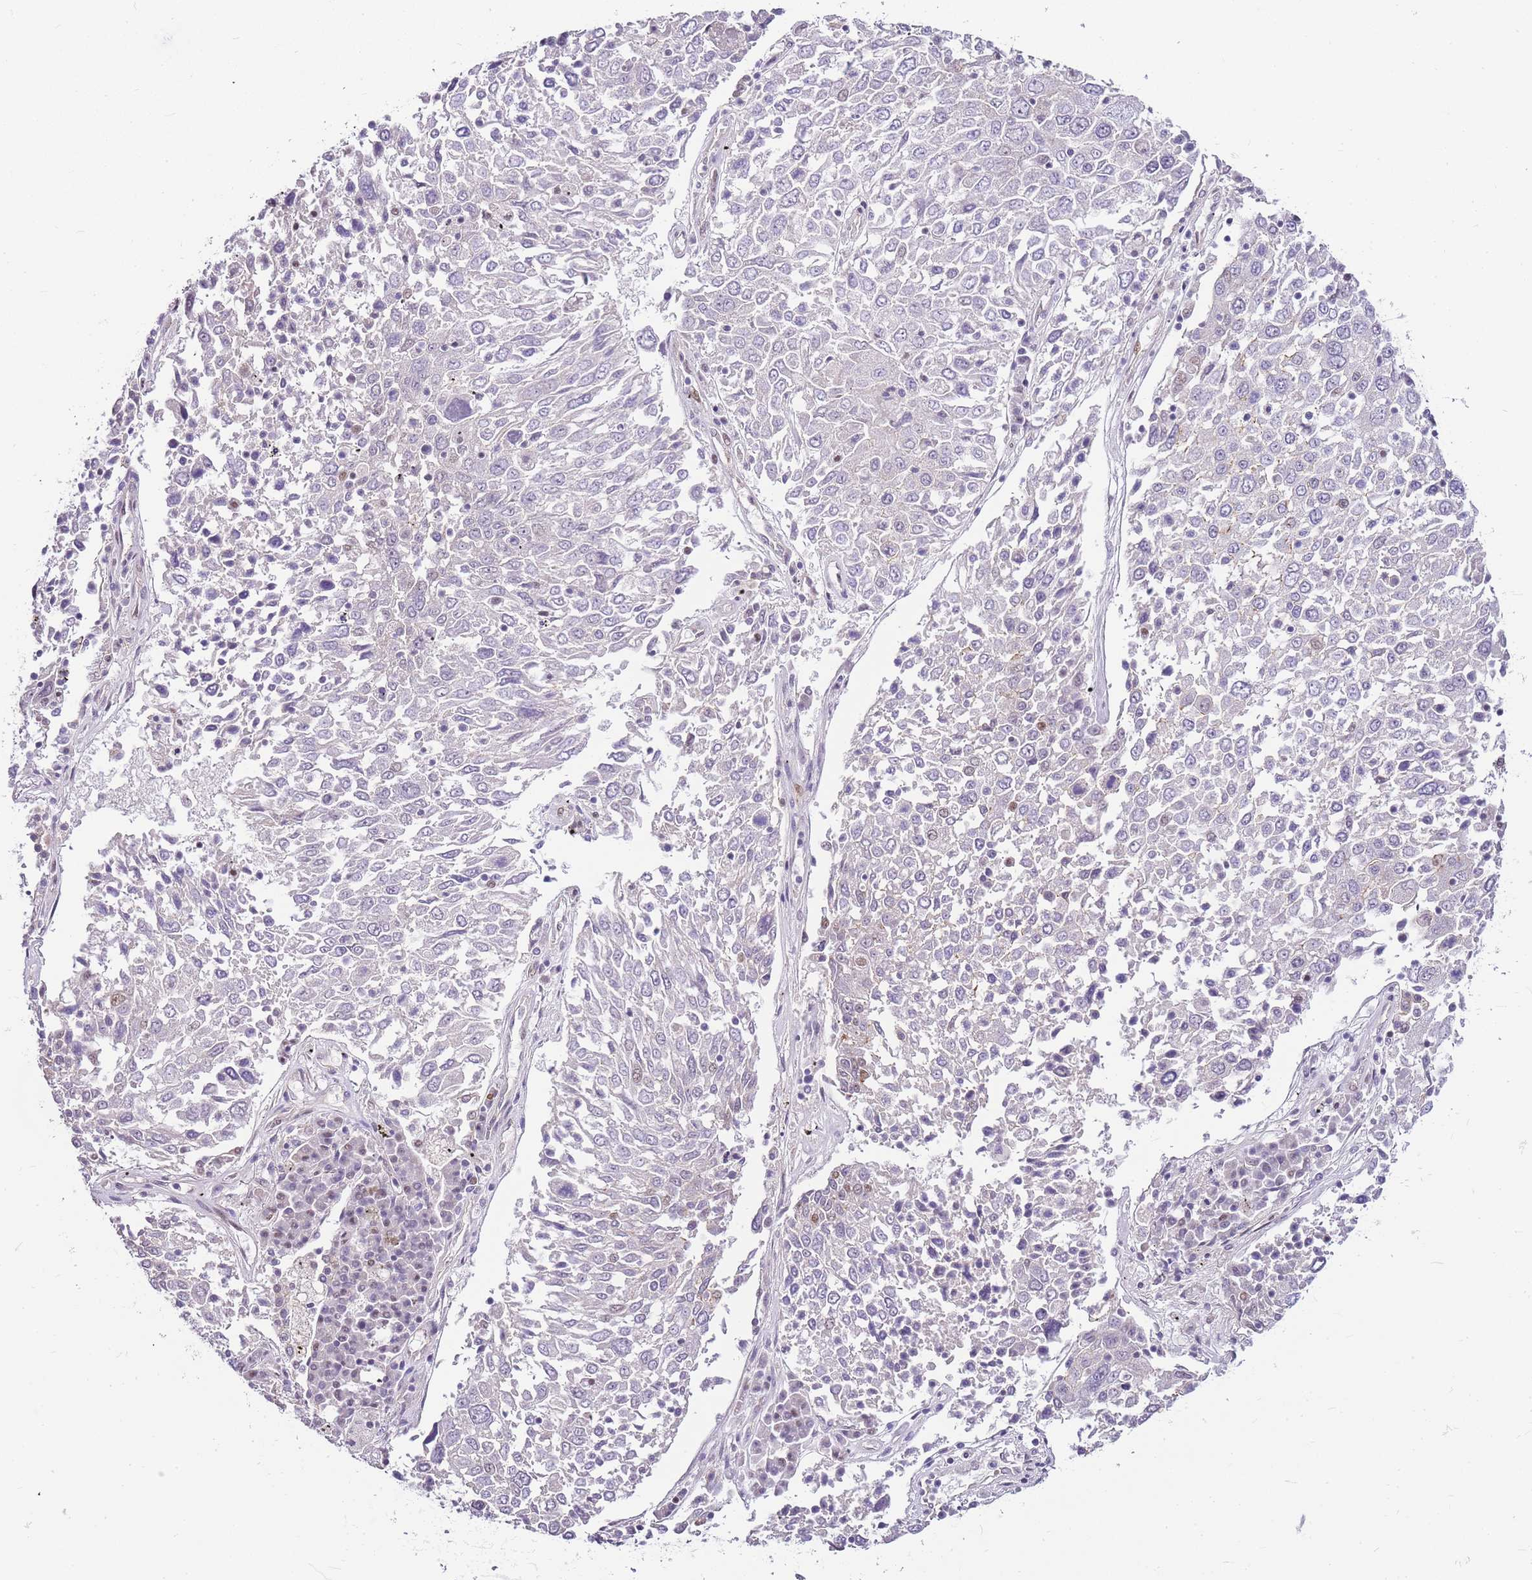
{"staining": {"intensity": "negative", "quantity": "none", "location": "none"}, "tissue": "lung cancer", "cell_type": "Tumor cells", "image_type": "cancer", "snomed": [{"axis": "morphology", "description": "Squamous cell carcinoma, NOS"}, {"axis": "topography", "description": "Lung"}], "caption": "Lung cancer (squamous cell carcinoma) stained for a protein using IHC shows no staining tumor cells.", "gene": "CLBA1", "patient": {"sex": "male", "age": 65}}